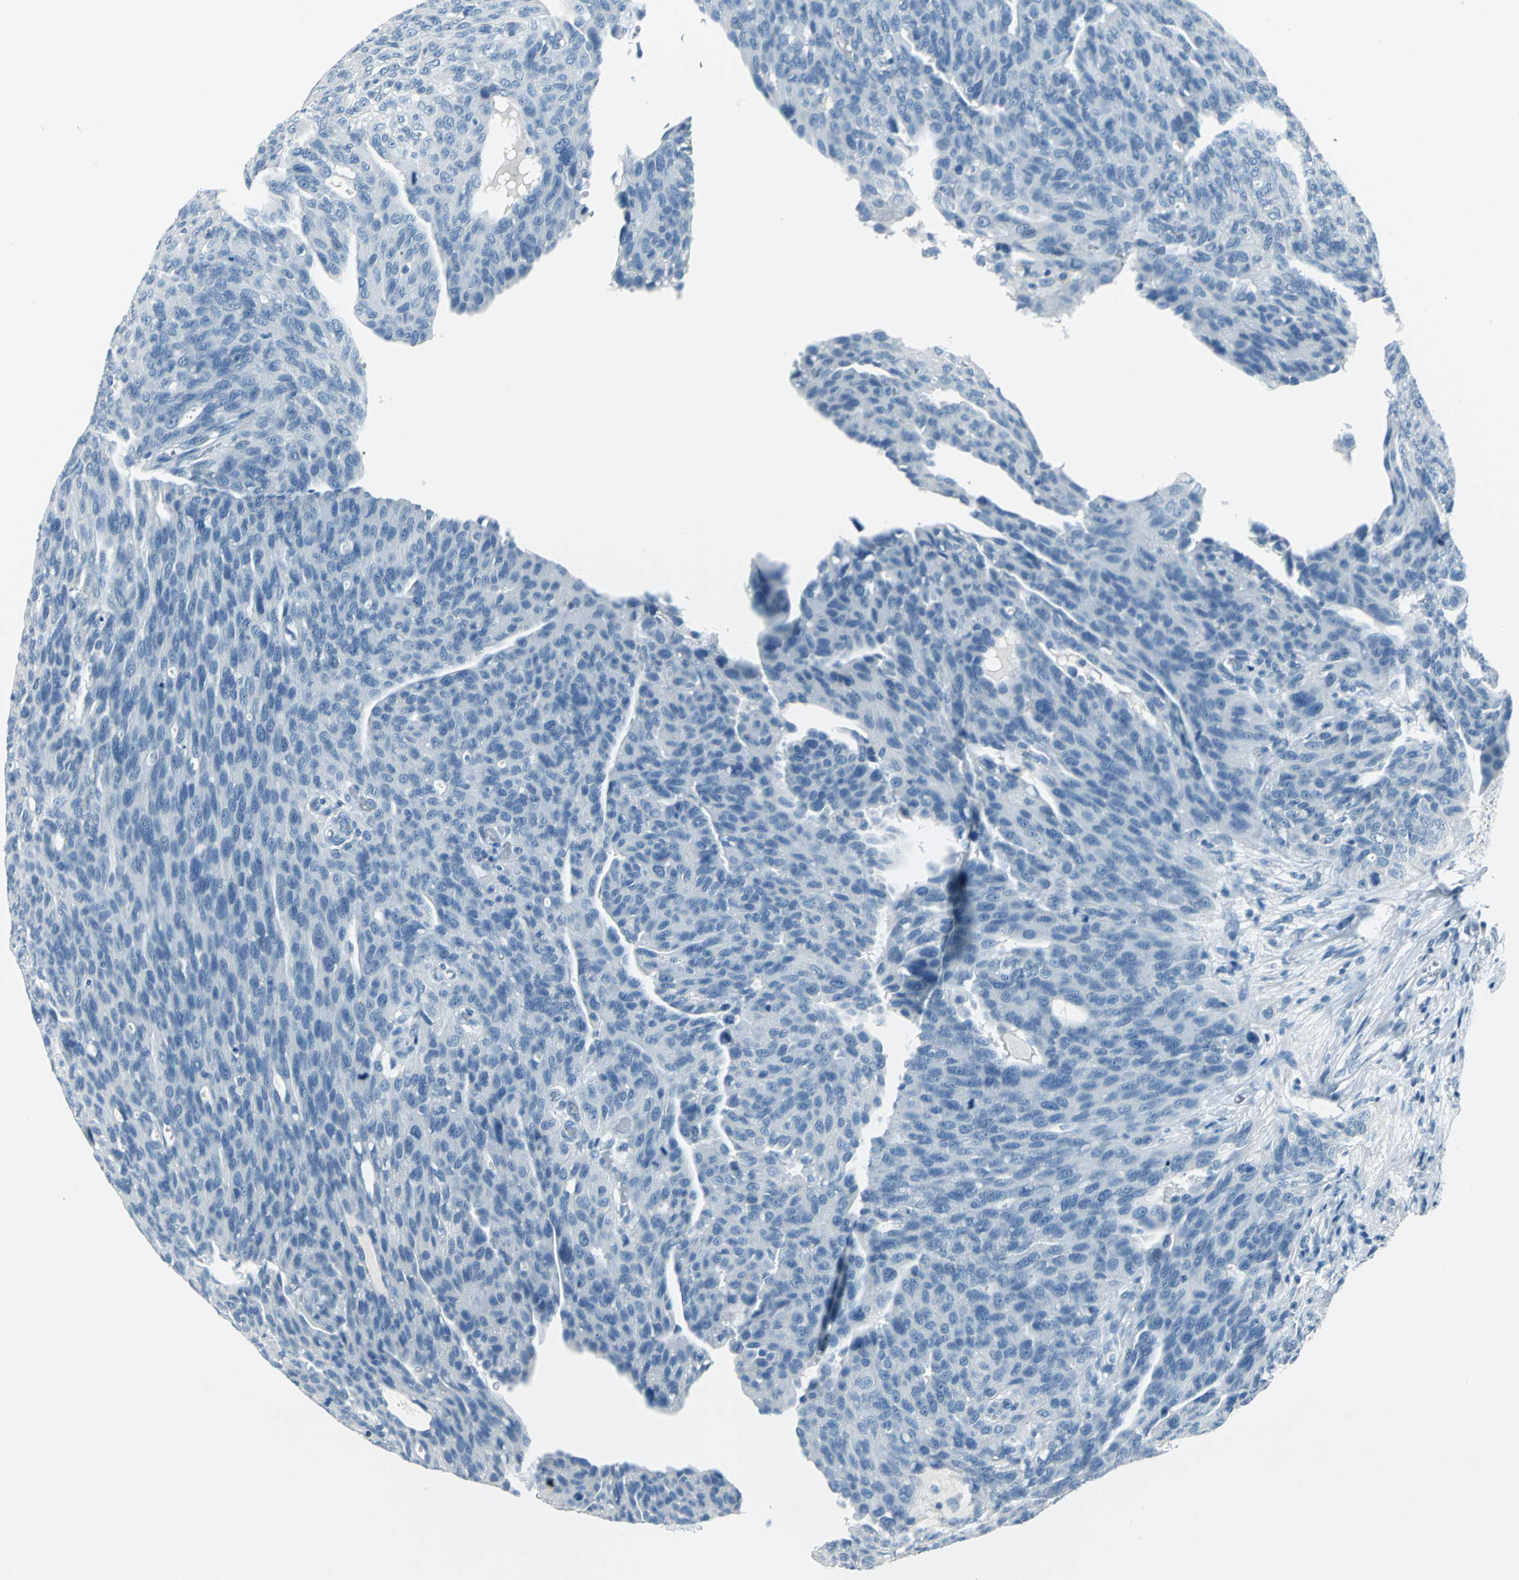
{"staining": {"intensity": "negative", "quantity": "none", "location": "none"}, "tissue": "ovarian cancer", "cell_type": "Tumor cells", "image_type": "cancer", "snomed": [{"axis": "morphology", "description": "Carcinoma, endometroid"}, {"axis": "topography", "description": "Ovary"}], "caption": "A histopathology image of ovarian cancer stained for a protein demonstrates no brown staining in tumor cells.", "gene": "PKLR", "patient": {"sex": "female", "age": 60}}